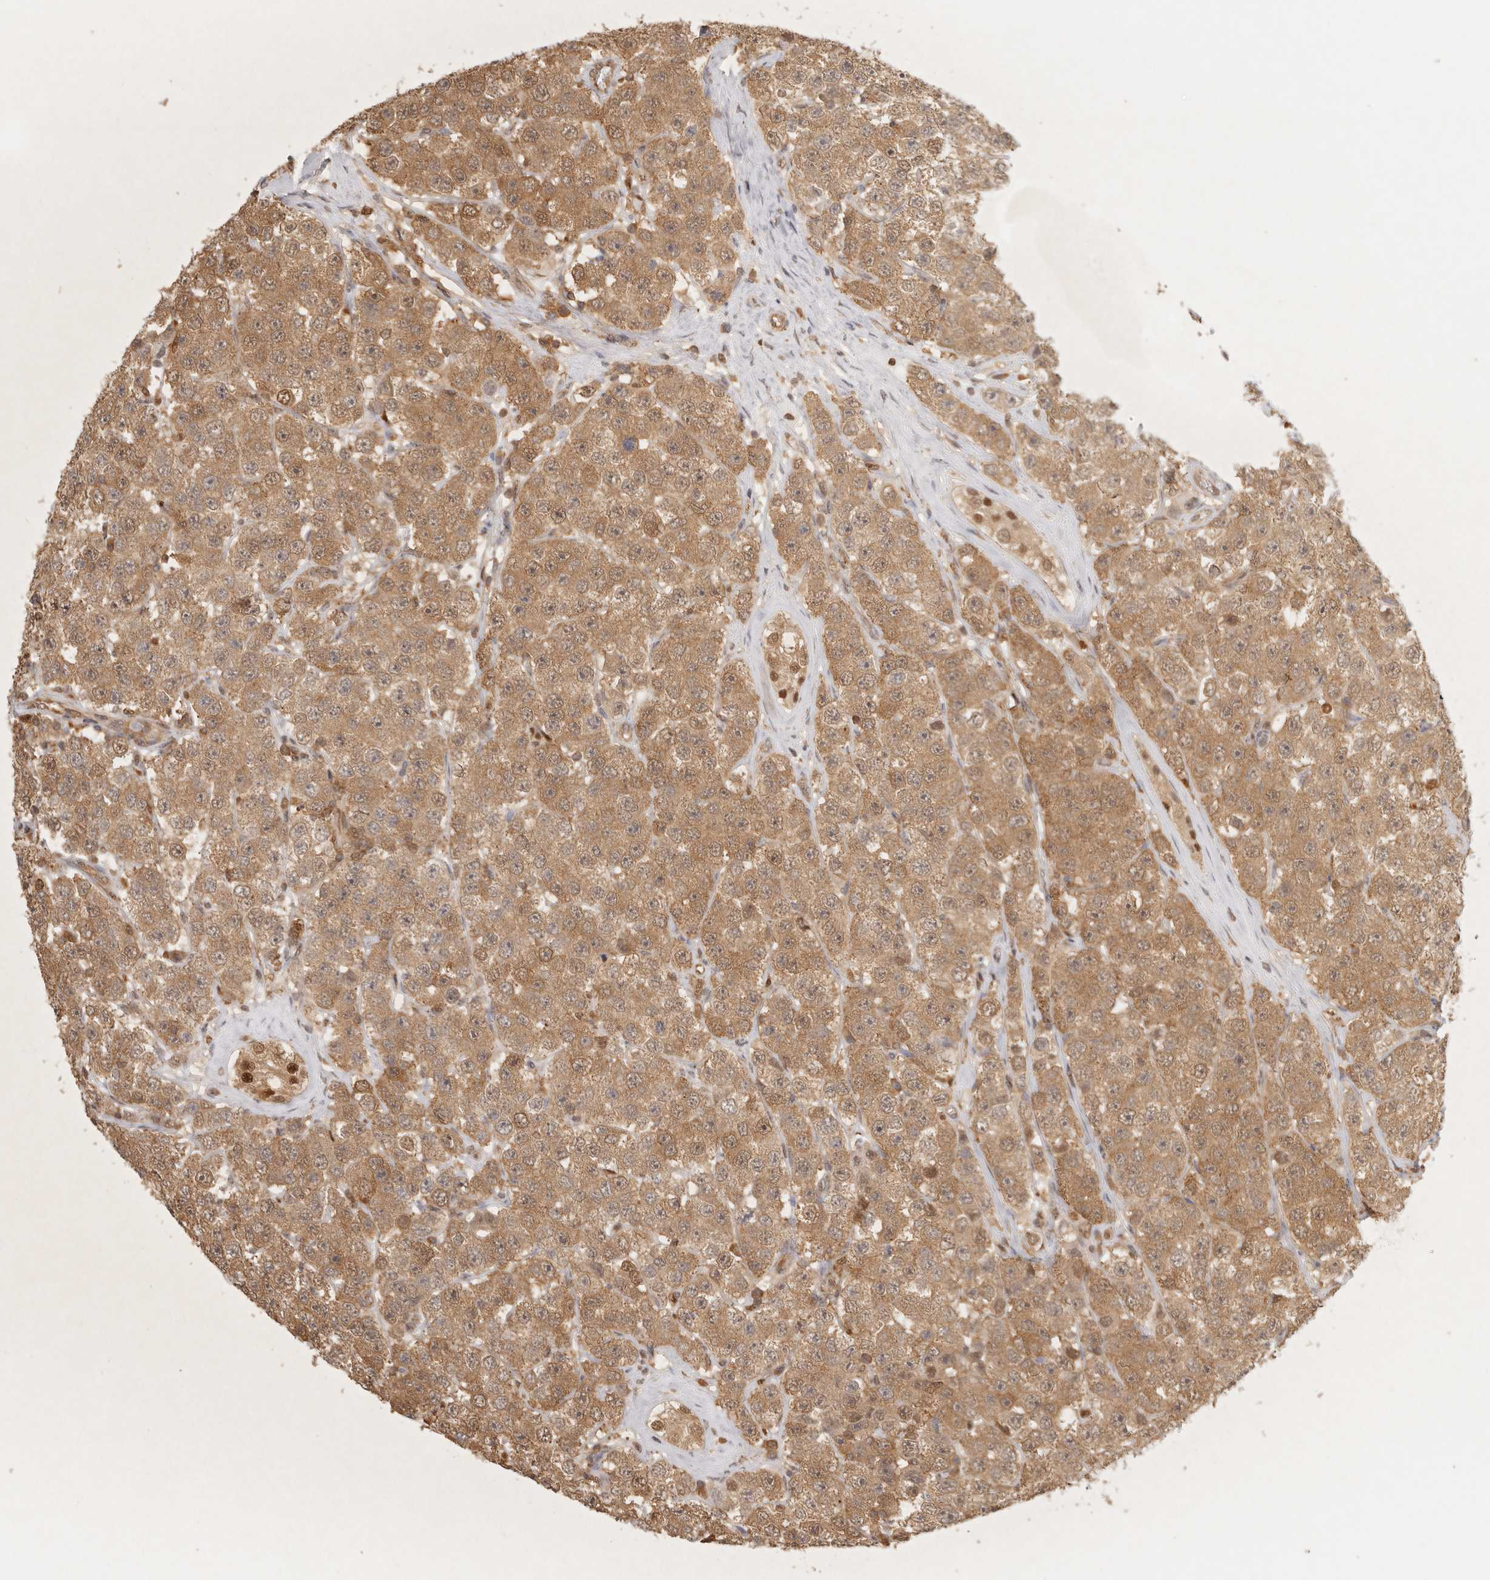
{"staining": {"intensity": "moderate", "quantity": ">75%", "location": "cytoplasmic/membranous"}, "tissue": "testis cancer", "cell_type": "Tumor cells", "image_type": "cancer", "snomed": [{"axis": "morphology", "description": "Seminoma, NOS"}, {"axis": "topography", "description": "Testis"}], "caption": "This photomicrograph shows immunohistochemistry staining of testis seminoma, with medium moderate cytoplasmic/membranous expression in about >75% of tumor cells.", "gene": "PSMA5", "patient": {"sex": "male", "age": 28}}